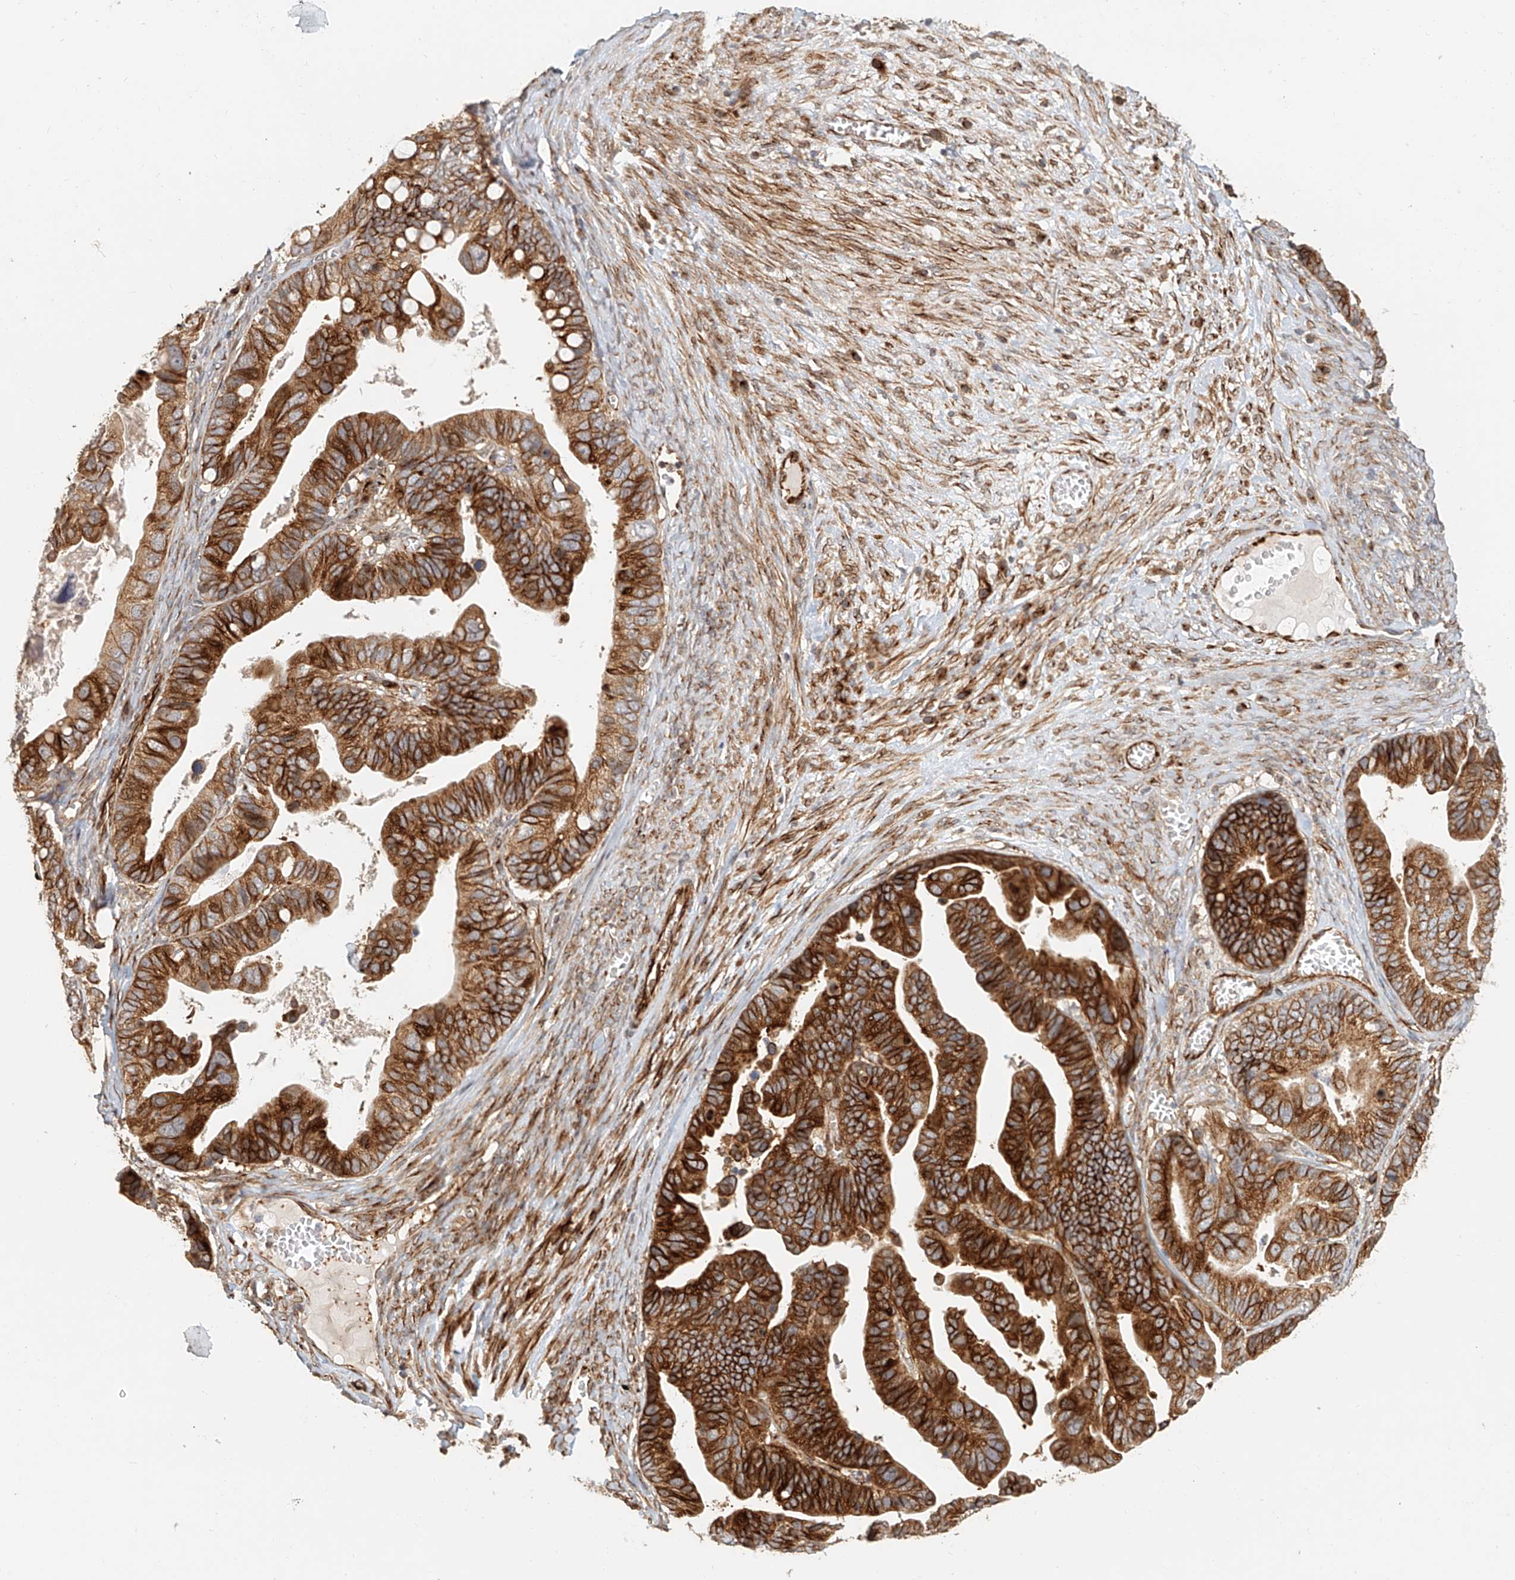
{"staining": {"intensity": "strong", "quantity": ">75%", "location": "cytoplasmic/membranous"}, "tissue": "ovarian cancer", "cell_type": "Tumor cells", "image_type": "cancer", "snomed": [{"axis": "morphology", "description": "Cystadenocarcinoma, serous, NOS"}, {"axis": "topography", "description": "Ovary"}], "caption": "Immunohistochemical staining of ovarian cancer (serous cystadenocarcinoma) reveals high levels of strong cytoplasmic/membranous protein expression in about >75% of tumor cells.", "gene": "NAP1L1", "patient": {"sex": "female", "age": 56}}